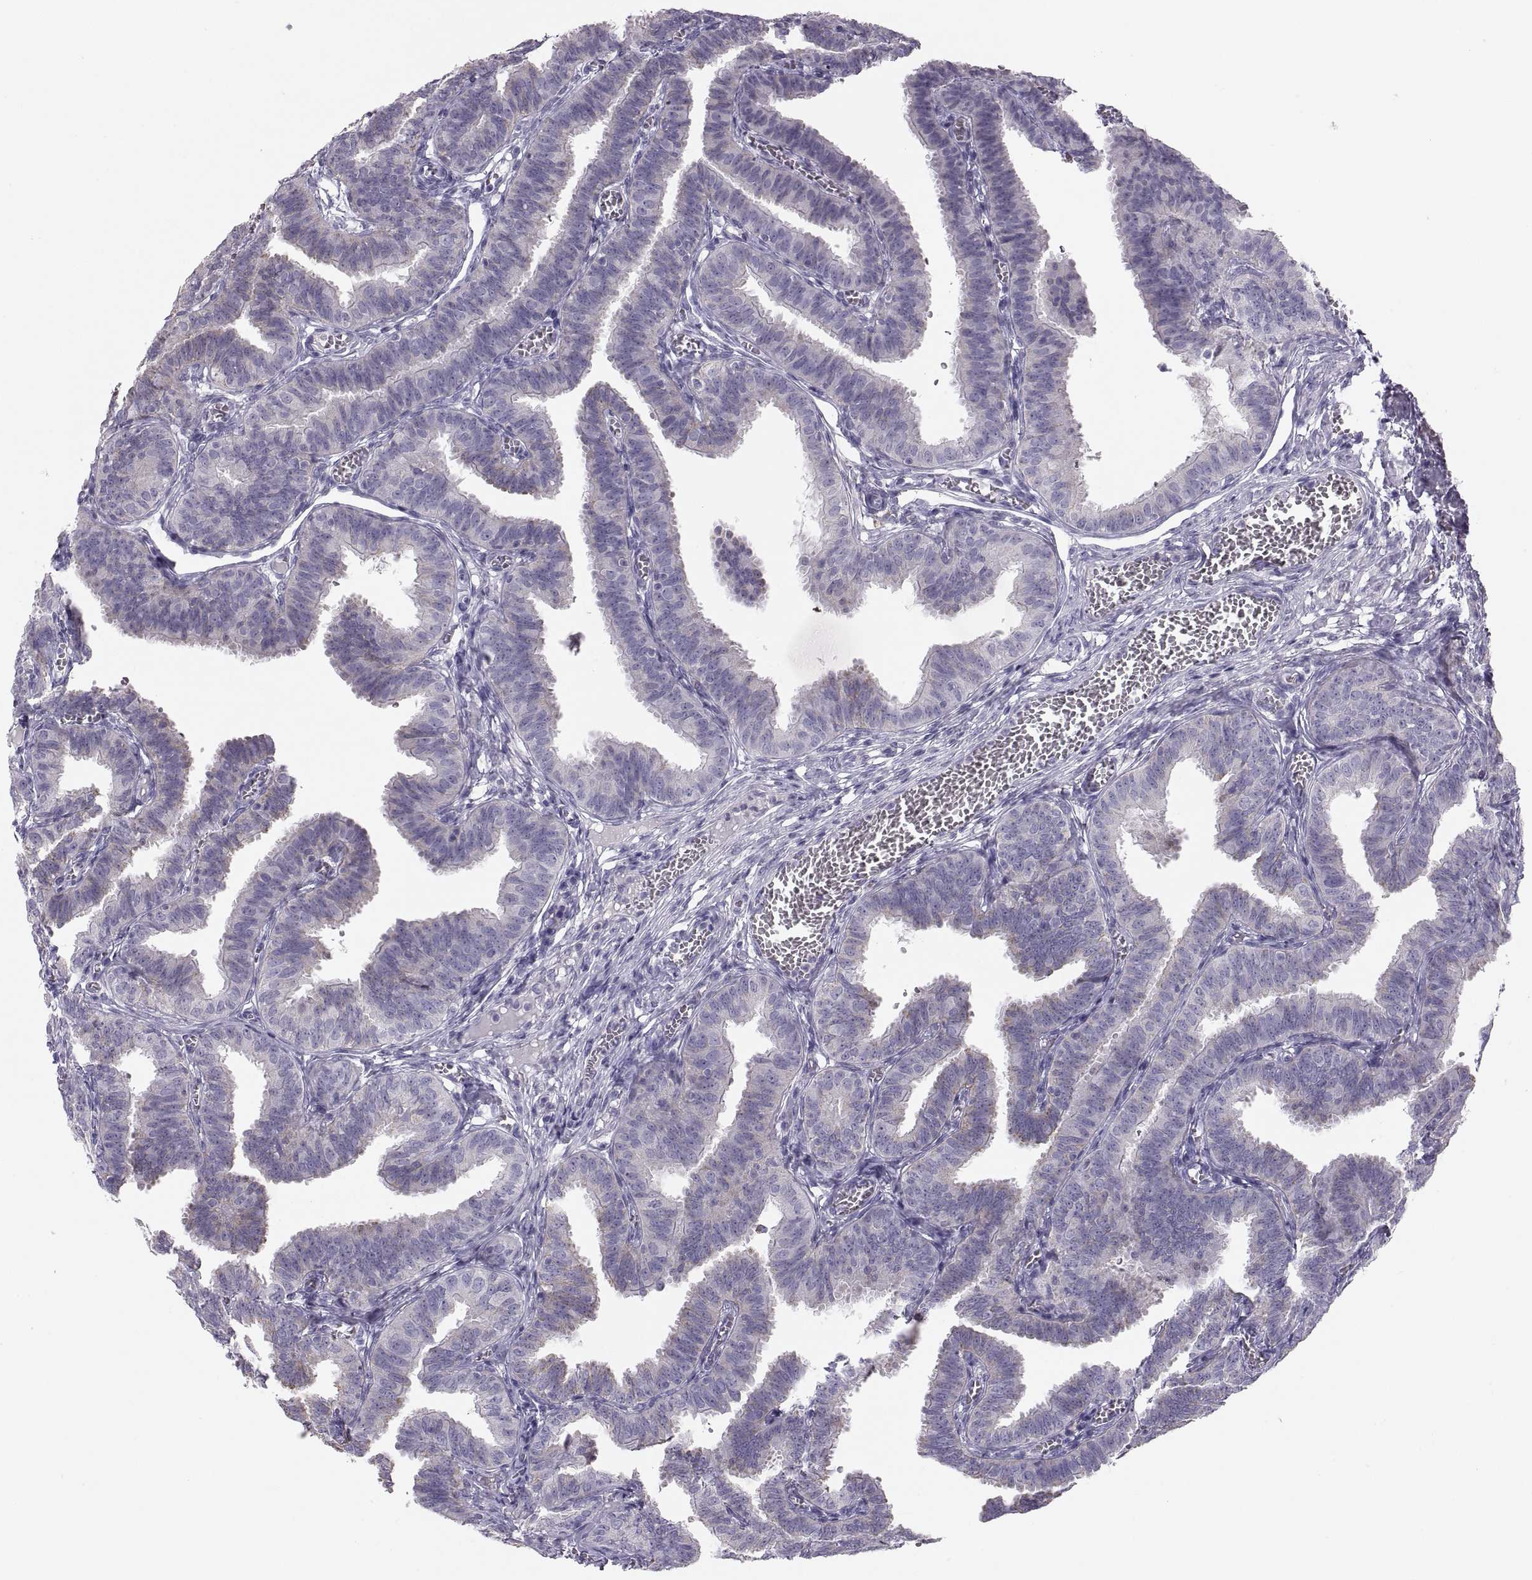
{"staining": {"intensity": "negative", "quantity": "none", "location": "none"}, "tissue": "fallopian tube", "cell_type": "Glandular cells", "image_type": "normal", "snomed": [{"axis": "morphology", "description": "Normal tissue, NOS"}, {"axis": "topography", "description": "Fallopian tube"}], "caption": "A high-resolution photomicrograph shows IHC staining of unremarkable fallopian tube, which demonstrates no significant positivity in glandular cells. (Stains: DAB (3,3'-diaminobenzidine) immunohistochemistry with hematoxylin counter stain, Microscopy: brightfield microscopy at high magnification).", "gene": "COL9A3", "patient": {"sex": "female", "age": 25}}